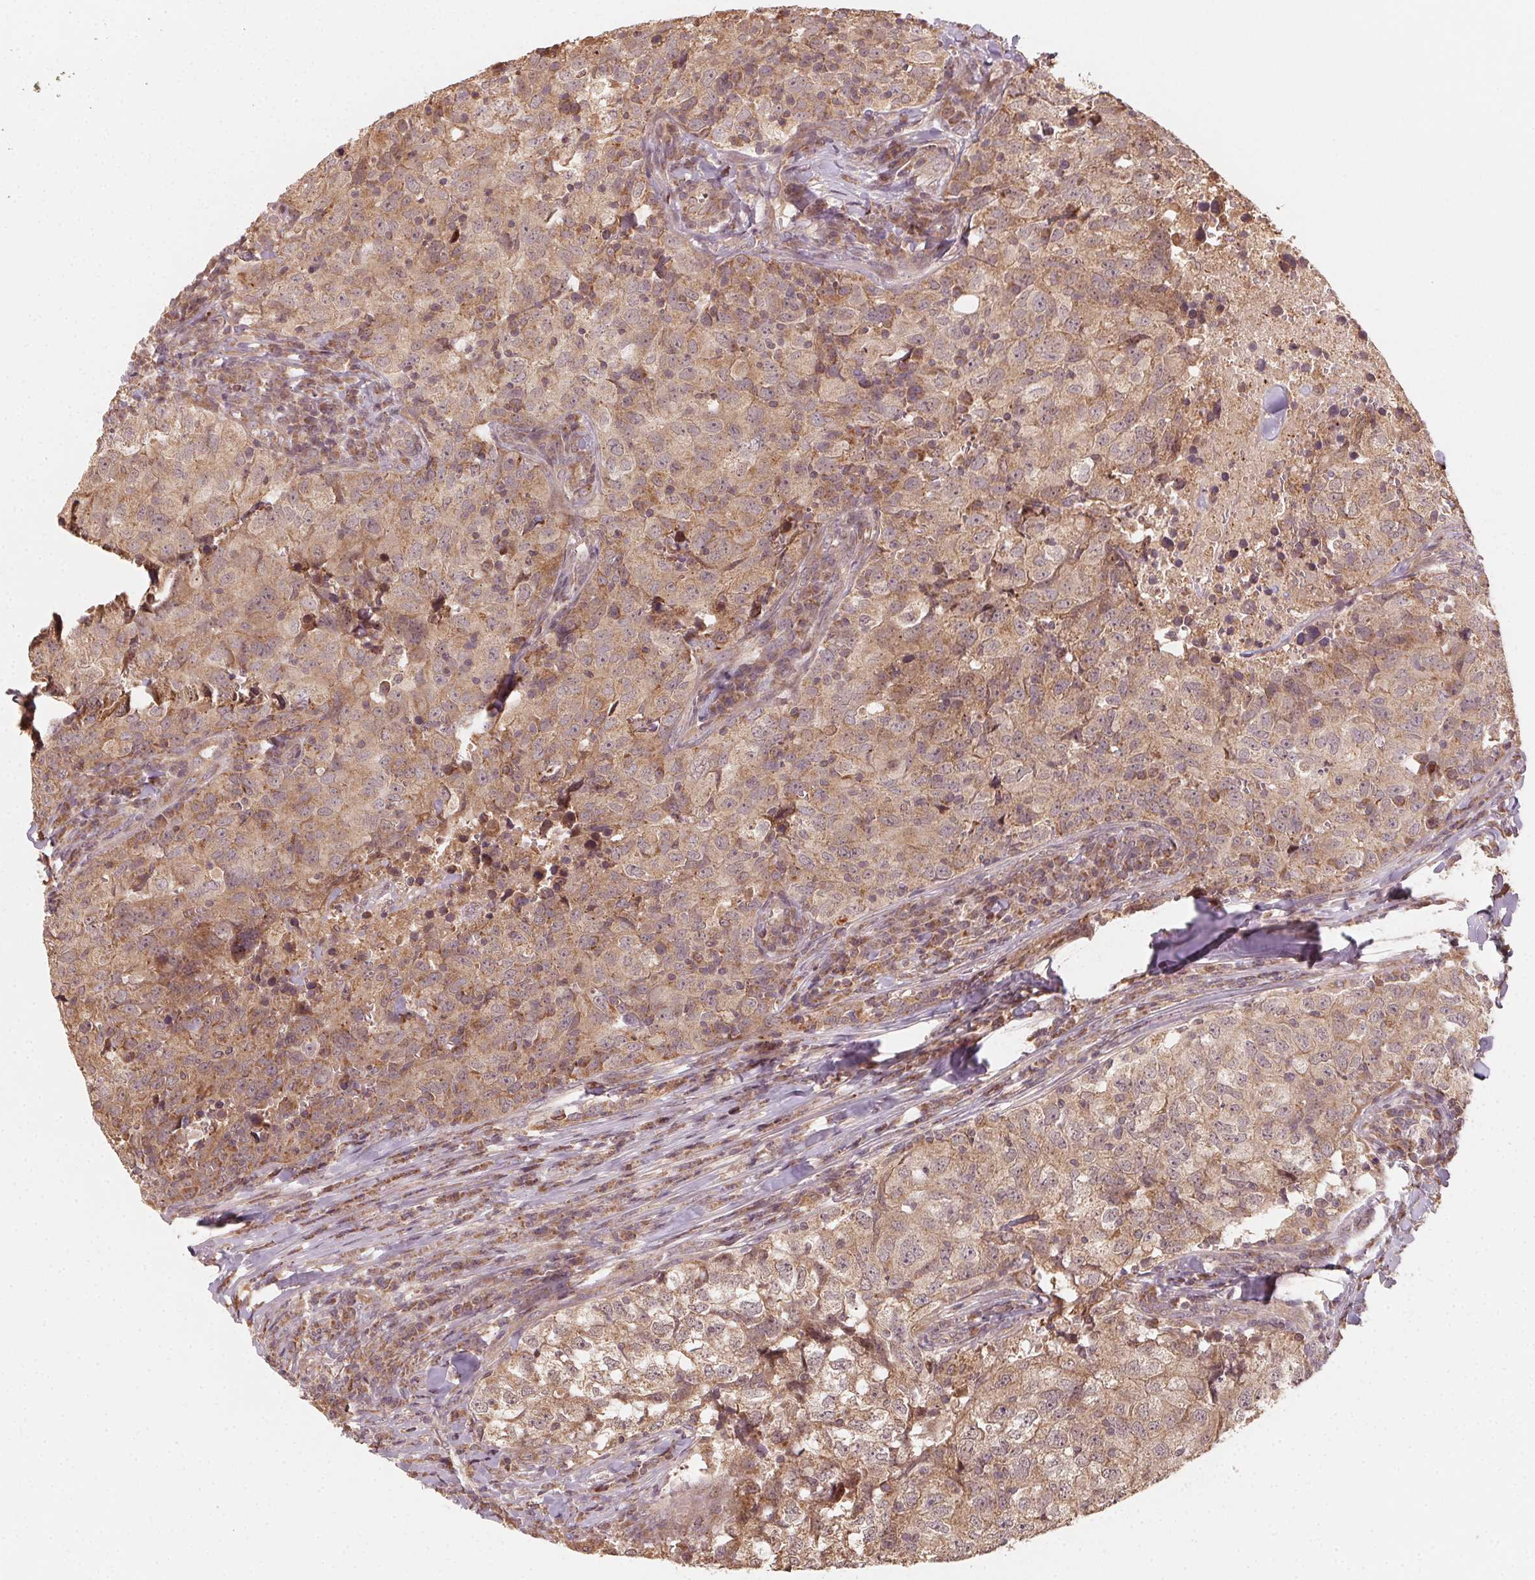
{"staining": {"intensity": "weak", "quantity": ">75%", "location": "cytoplasmic/membranous"}, "tissue": "breast cancer", "cell_type": "Tumor cells", "image_type": "cancer", "snomed": [{"axis": "morphology", "description": "Duct carcinoma"}, {"axis": "topography", "description": "Breast"}], "caption": "IHC (DAB (3,3'-diaminobenzidine)) staining of breast cancer demonstrates weak cytoplasmic/membranous protein staining in approximately >75% of tumor cells.", "gene": "WBP2", "patient": {"sex": "female", "age": 30}}